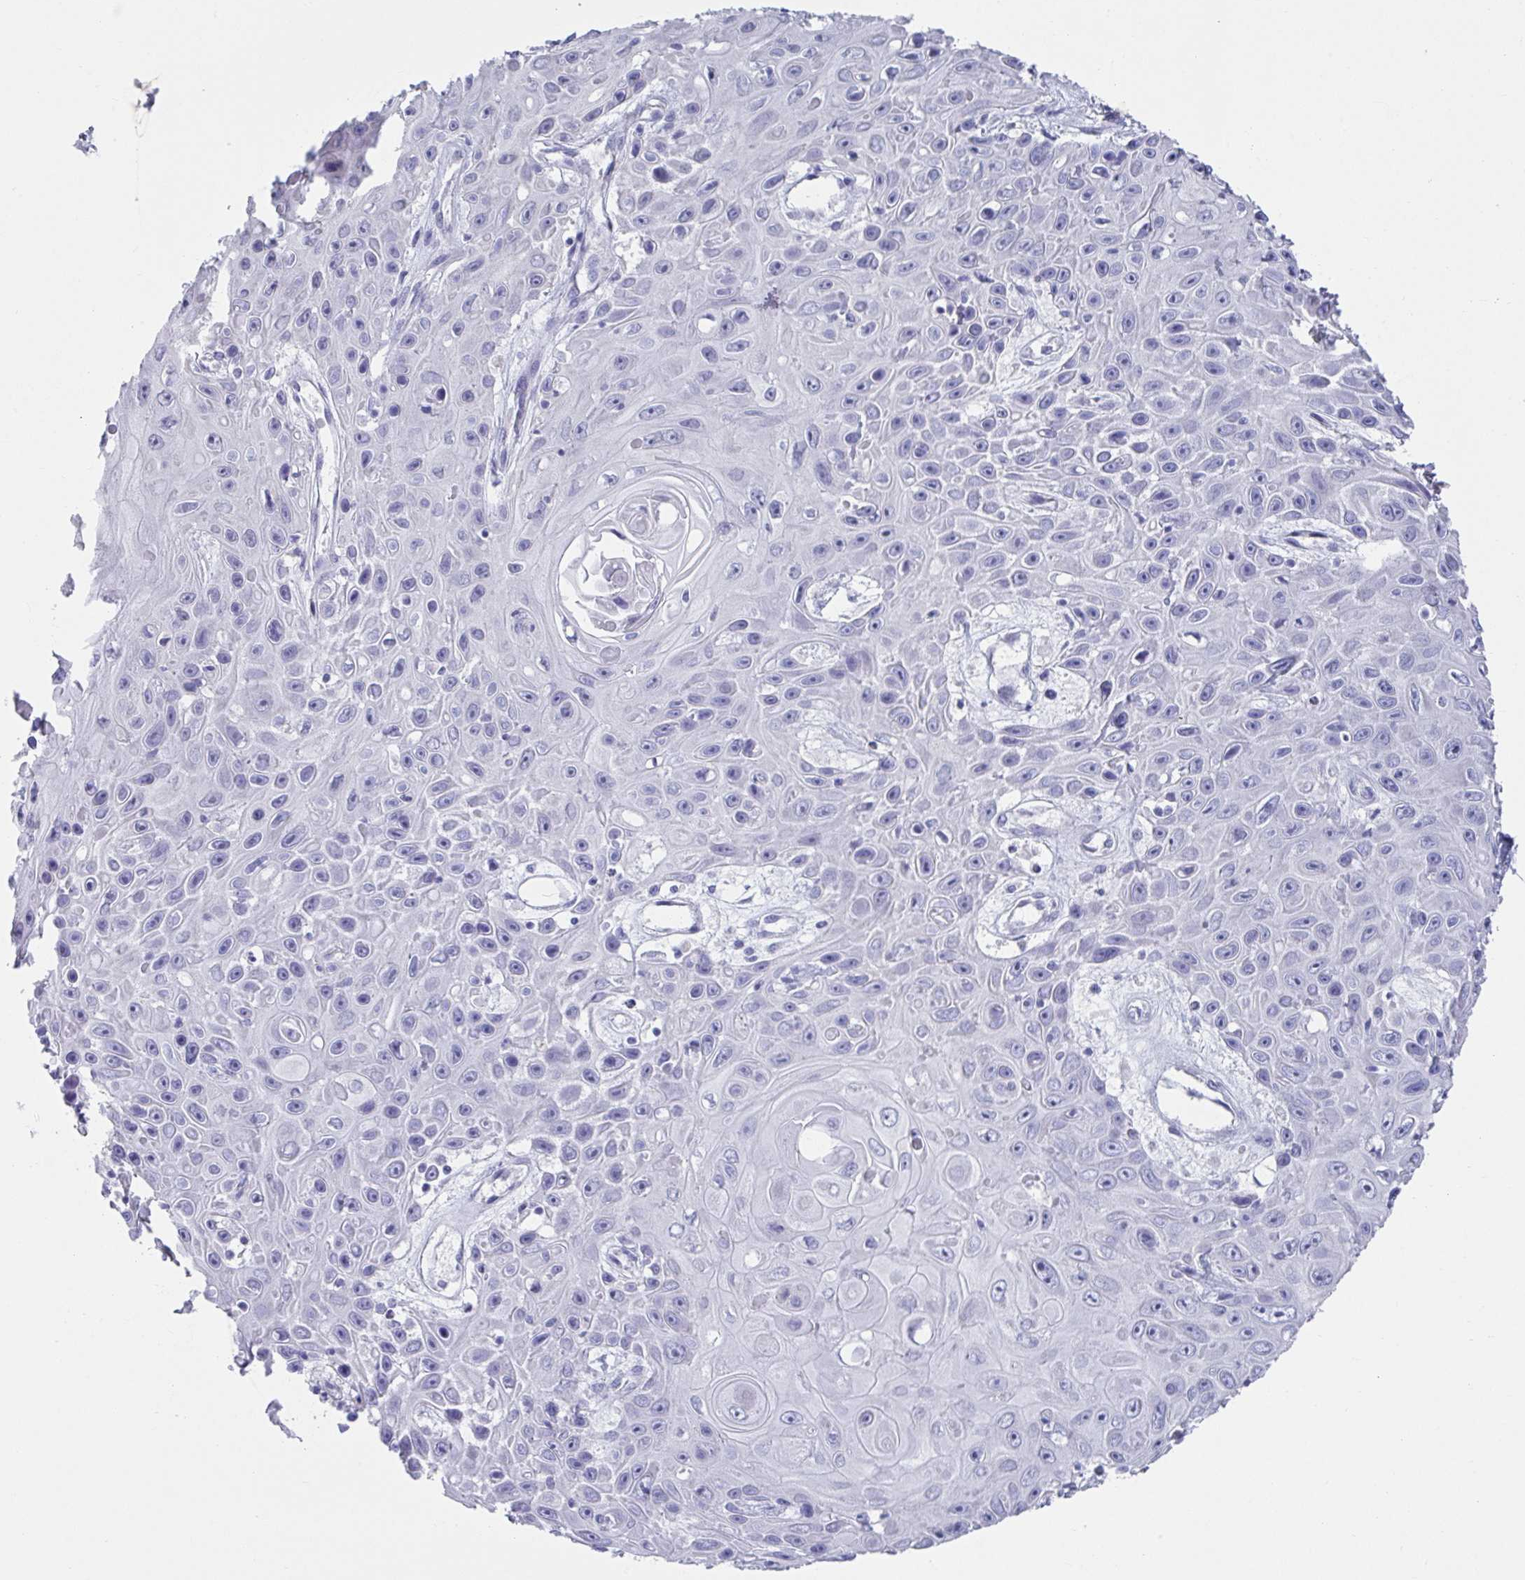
{"staining": {"intensity": "negative", "quantity": "none", "location": "none"}, "tissue": "skin cancer", "cell_type": "Tumor cells", "image_type": "cancer", "snomed": [{"axis": "morphology", "description": "Squamous cell carcinoma, NOS"}, {"axis": "topography", "description": "Skin"}], "caption": "This histopathology image is of squamous cell carcinoma (skin) stained with immunohistochemistry (IHC) to label a protein in brown with the nuclei are counter-stained blue. There is no expression in tumor cells.", "gene": "CXCR1", "patient": {"sex": "male", "age": 82}}